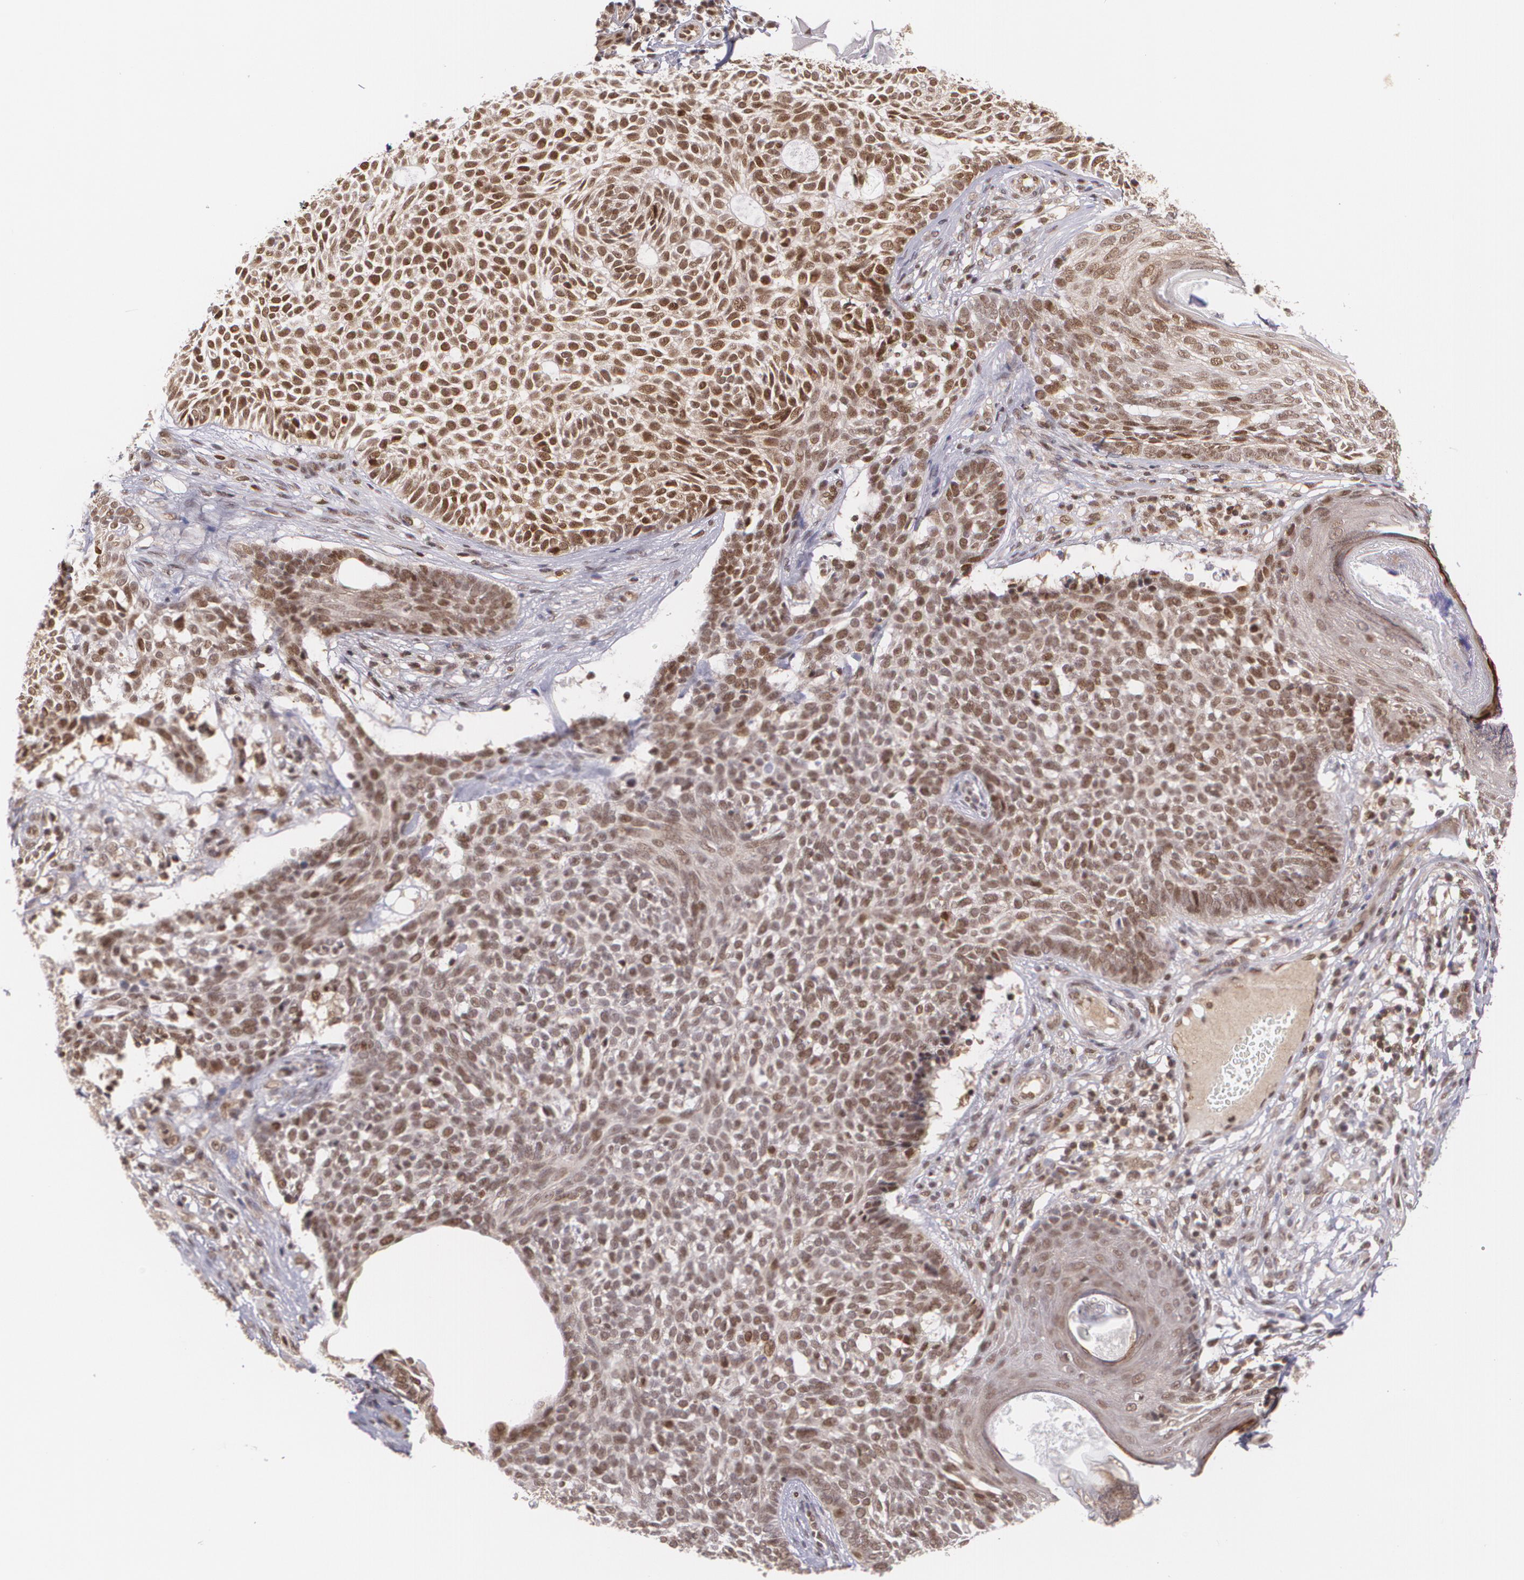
{"staining": {"intensity": "moderate", "quantity": "25%-75%", "location": "nuclear"}, "tissue": "skin cancer", "cell_type": "Tumor cells", "image_type": "cancer", "snomed": [{"axis": "morphology", "description": "Basal cell carcinoma"}, {"axis": "topography", "description": "Skin"}], "caption": "A brown stain highlights moderate nuclear expression of a protein in skin basal cell carcinoma tumor cells.", "gene": "CUL2", "patient": {"sex": "male", "age": 74}}